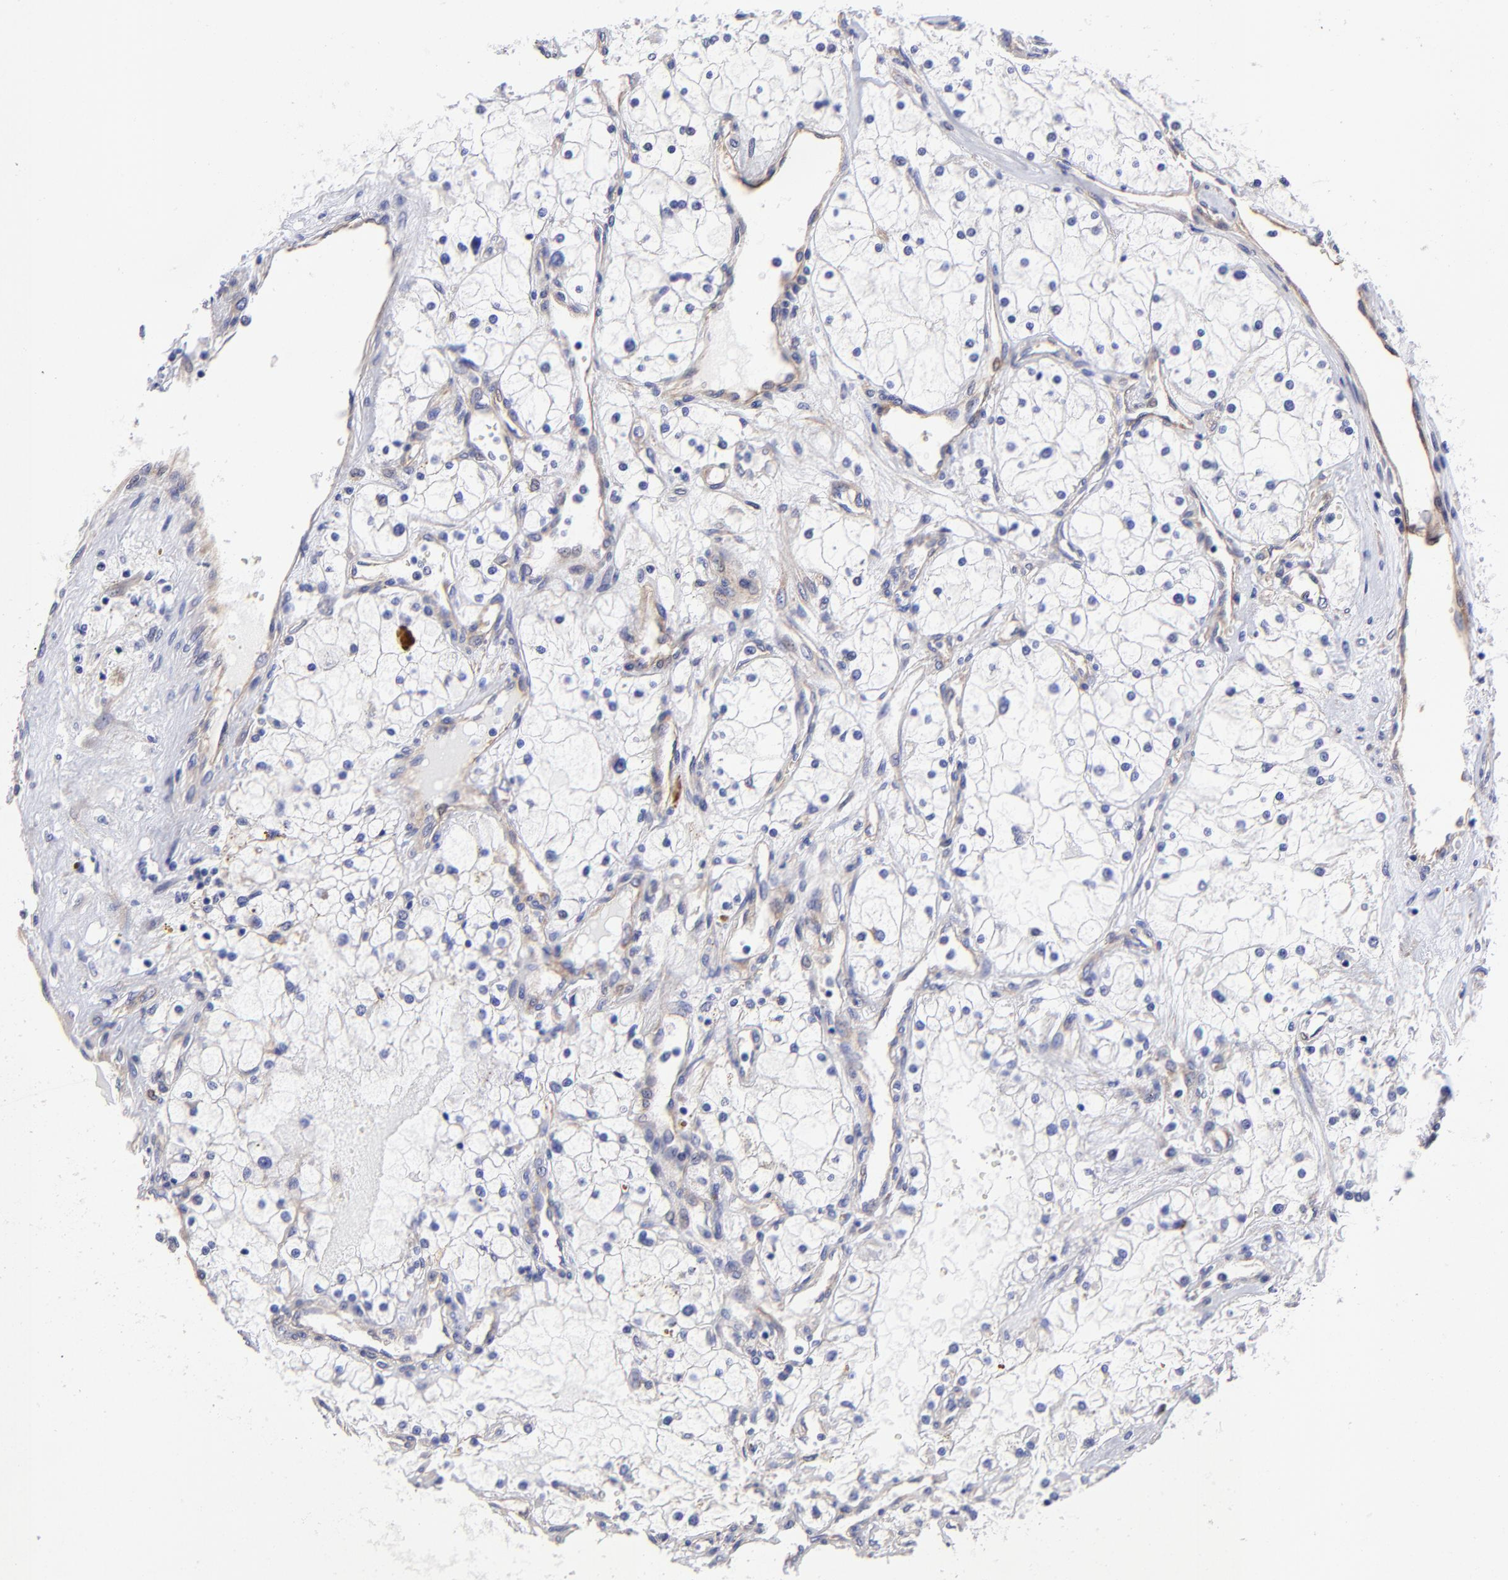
{"staining": {"intensity": "moderate", "quantity": "<25%", "location": "cytoplasmic/membranous"}, "tissue": "renal cancer", "cell_type": "Tumor cells", "image_type": "cancer", "snomed": [{"axis": "morphology", "description": "Adenocarcinoma, NOS"}, {"axis": "topography", "description": "Kidney"}], "caption": "High-magnification brightfield microscopy of adenocarcinoma (renal) stained with DAB (brown) and counterstained with hematoxylin (blue). tumor cells exhibit moderate cytoplasmic/membranous positivity is seen in about<25% of cells. (DAB (3,3'-diaminobenzidine) IHC with brightfield microscopy, high magnification).", "gene": "PPFIBP1", "patient": {"sex": "male", "age": 61}}